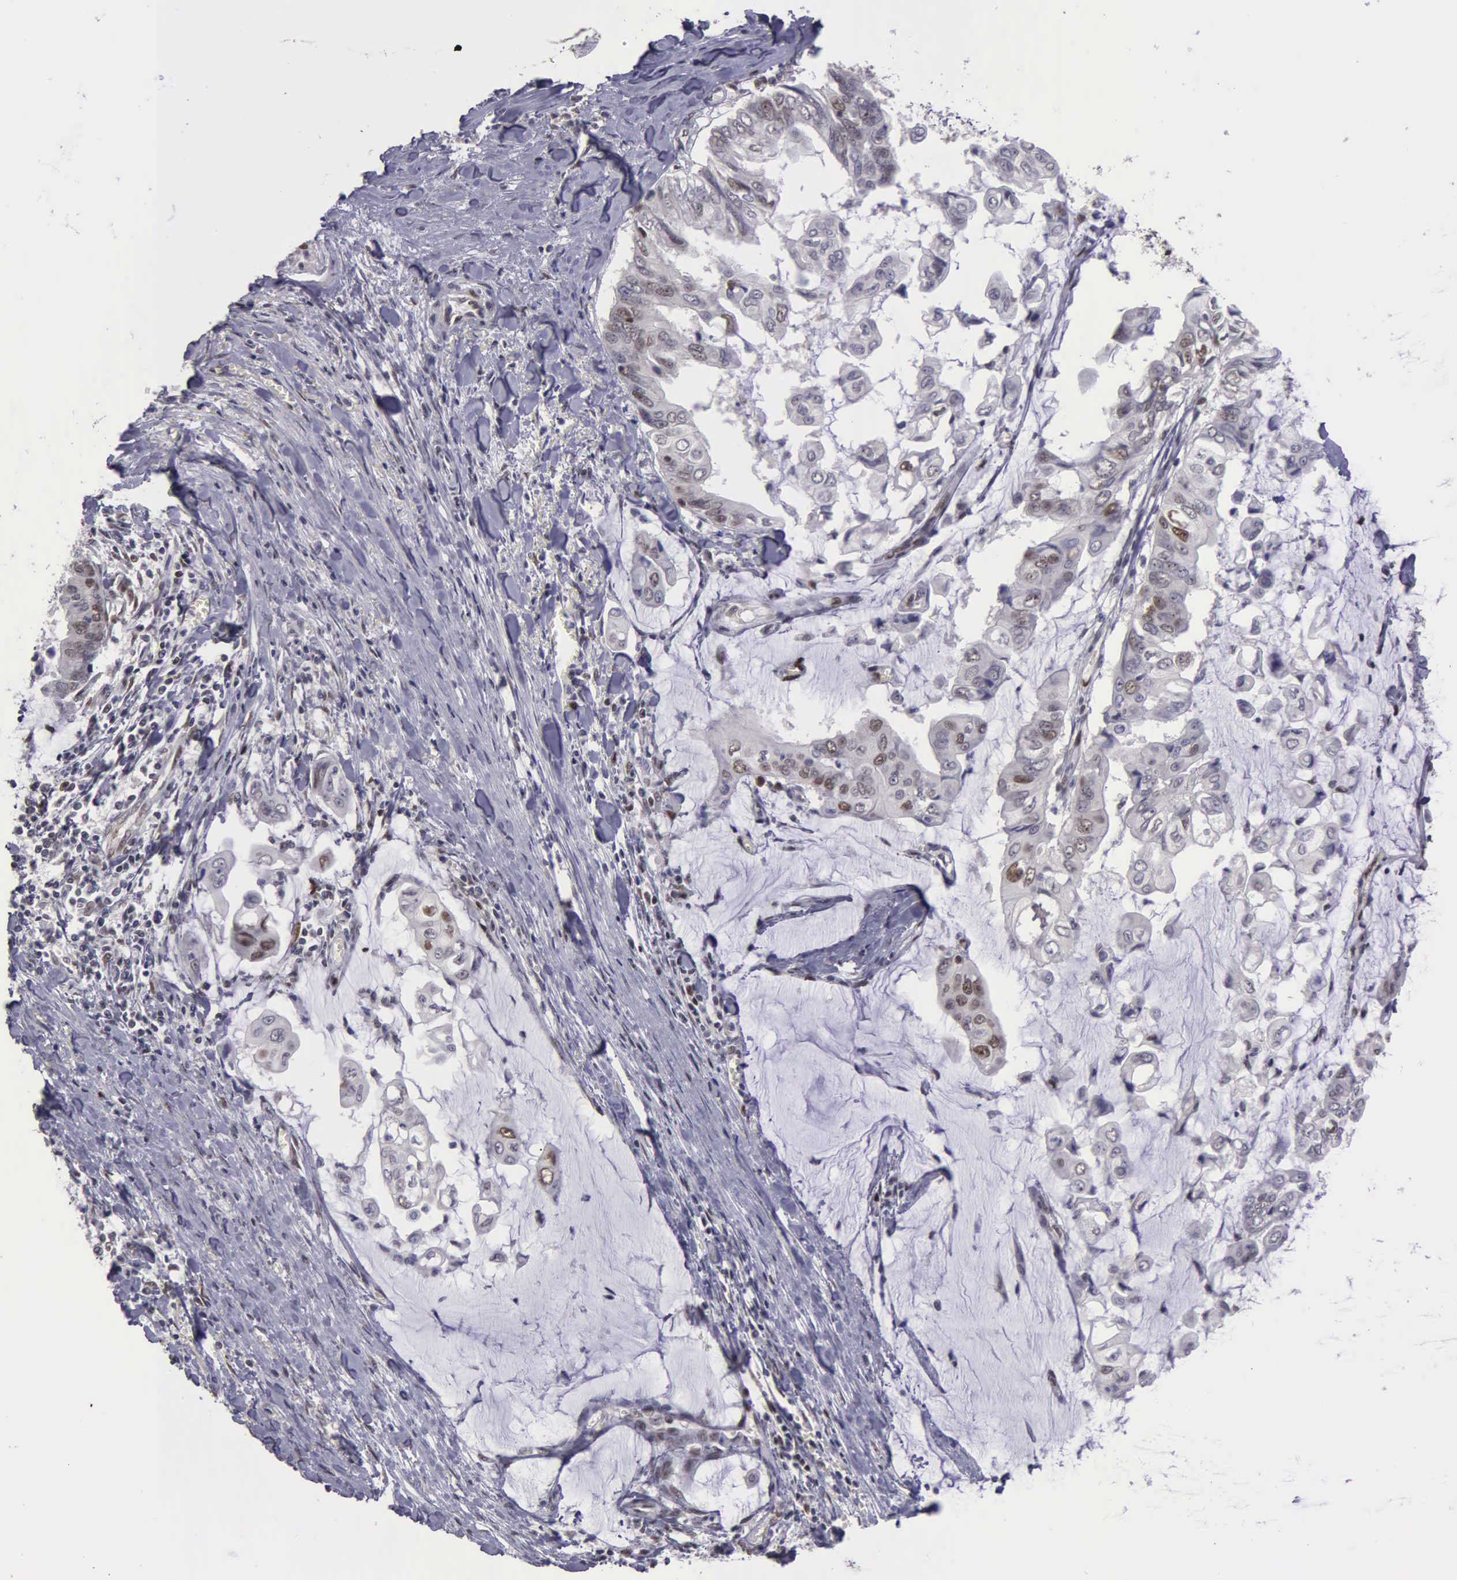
{"staining": {"intensity": "weak", "quantity": "<25%", "location": "nuclear"}, "tissue": "stomach cancer", "cell_type": "Tumor cells", "image_type": "cancer", "snomed": [{"axis": "morphology", "description": "Adenocarcinoma, NOS"}, {"axis": "topography", "description": "Stomach, upper"}], "caption": "IHC of stomach adenocarcinoma displays no expression in tumor cells.", "gene": "UBR7", "patient": {"sex": "male", "age": 80}}